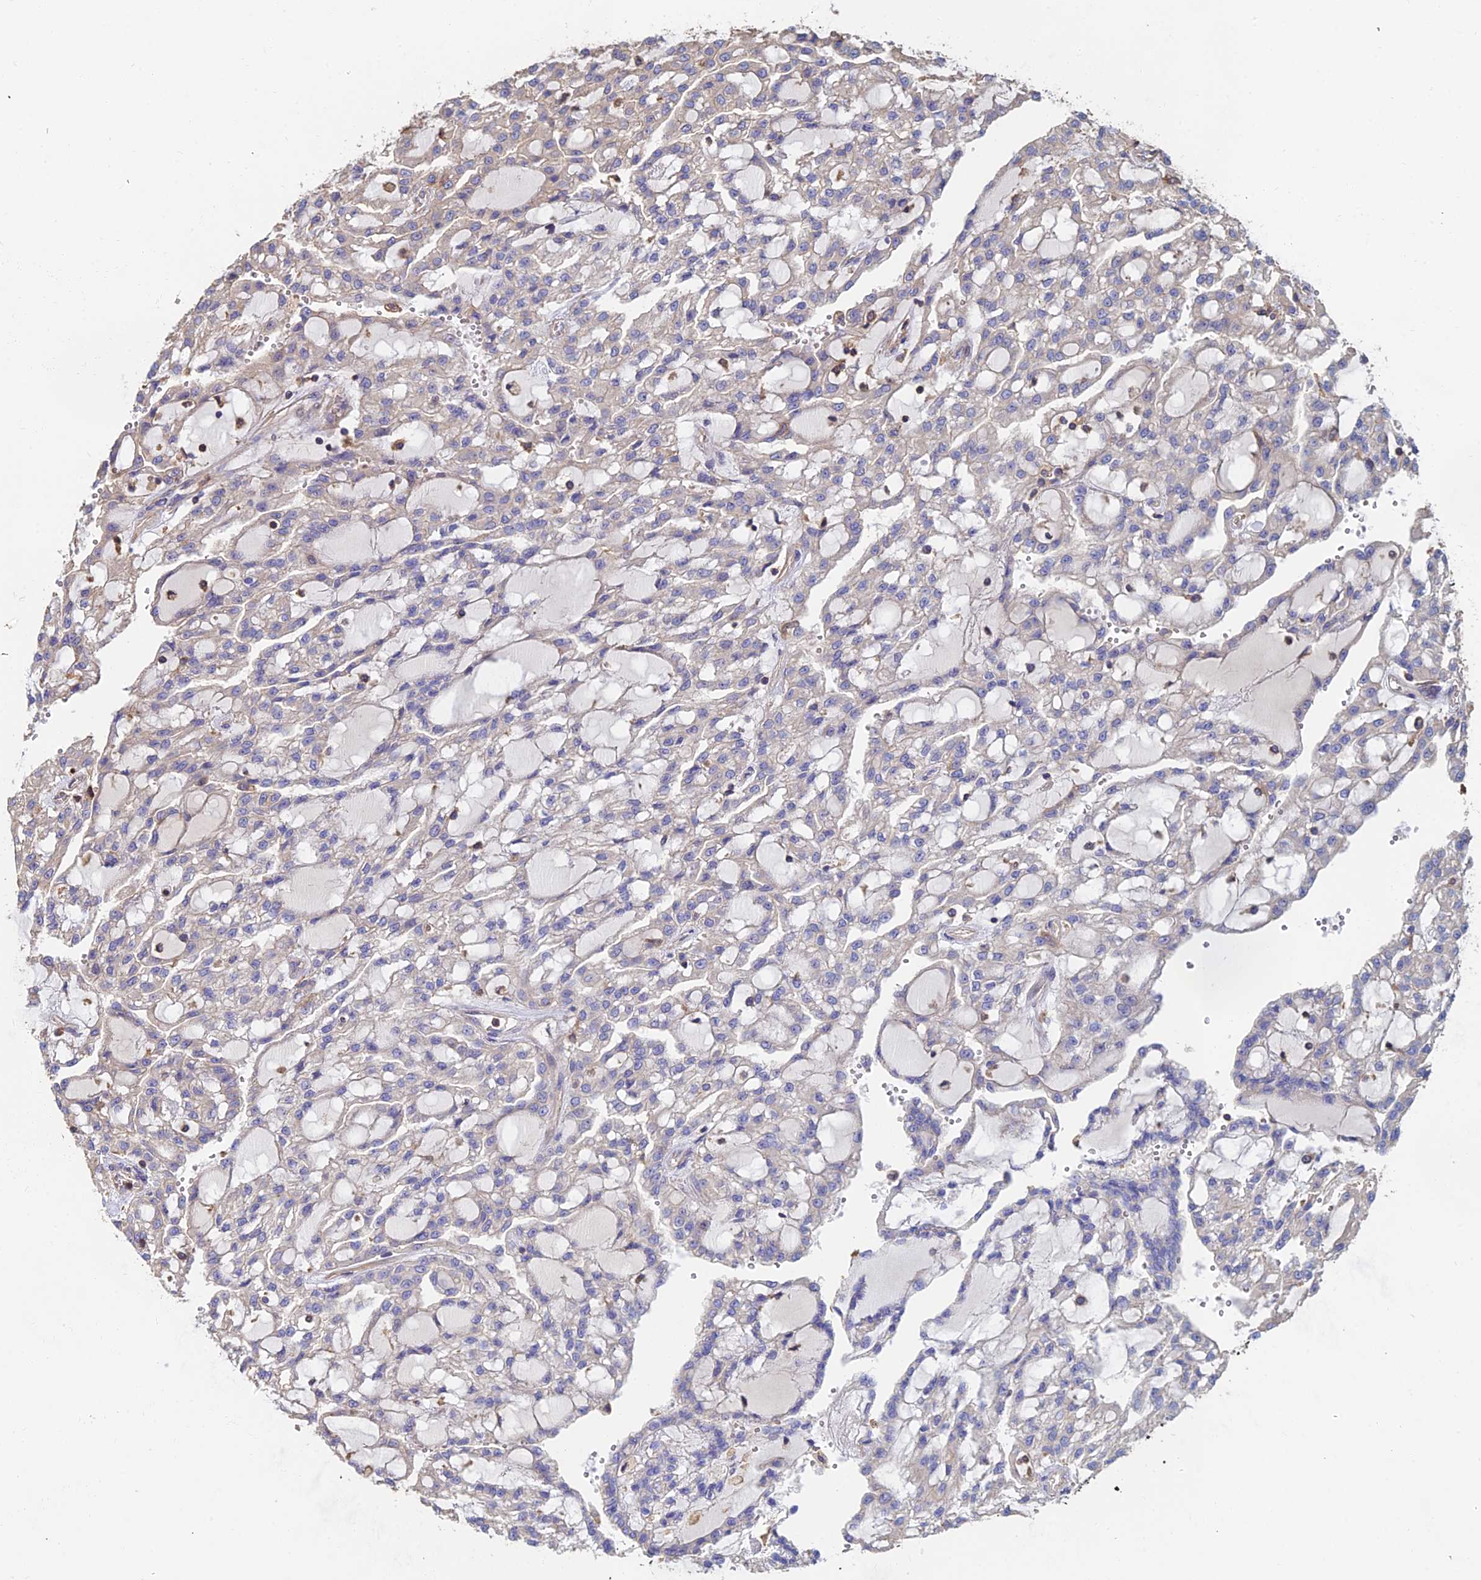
{"staining": {"intensity": "negative", "quantity": "none", "location": "none"}, "tissue": "renal cancer", "cell_type": "Tumor cells", "image_type": "cancer", "snomed": [{"axis": "morphology", "description": "Adenocarcinoma, NOS"}, {"axis": "topography", "description": "Kidney"}], "caption": "Immunohistochemical staining of human renal cancer displays no significant expression in tumor cells.", "gene": "EXT1", "patient": {"sex": "male", "age": 63}}